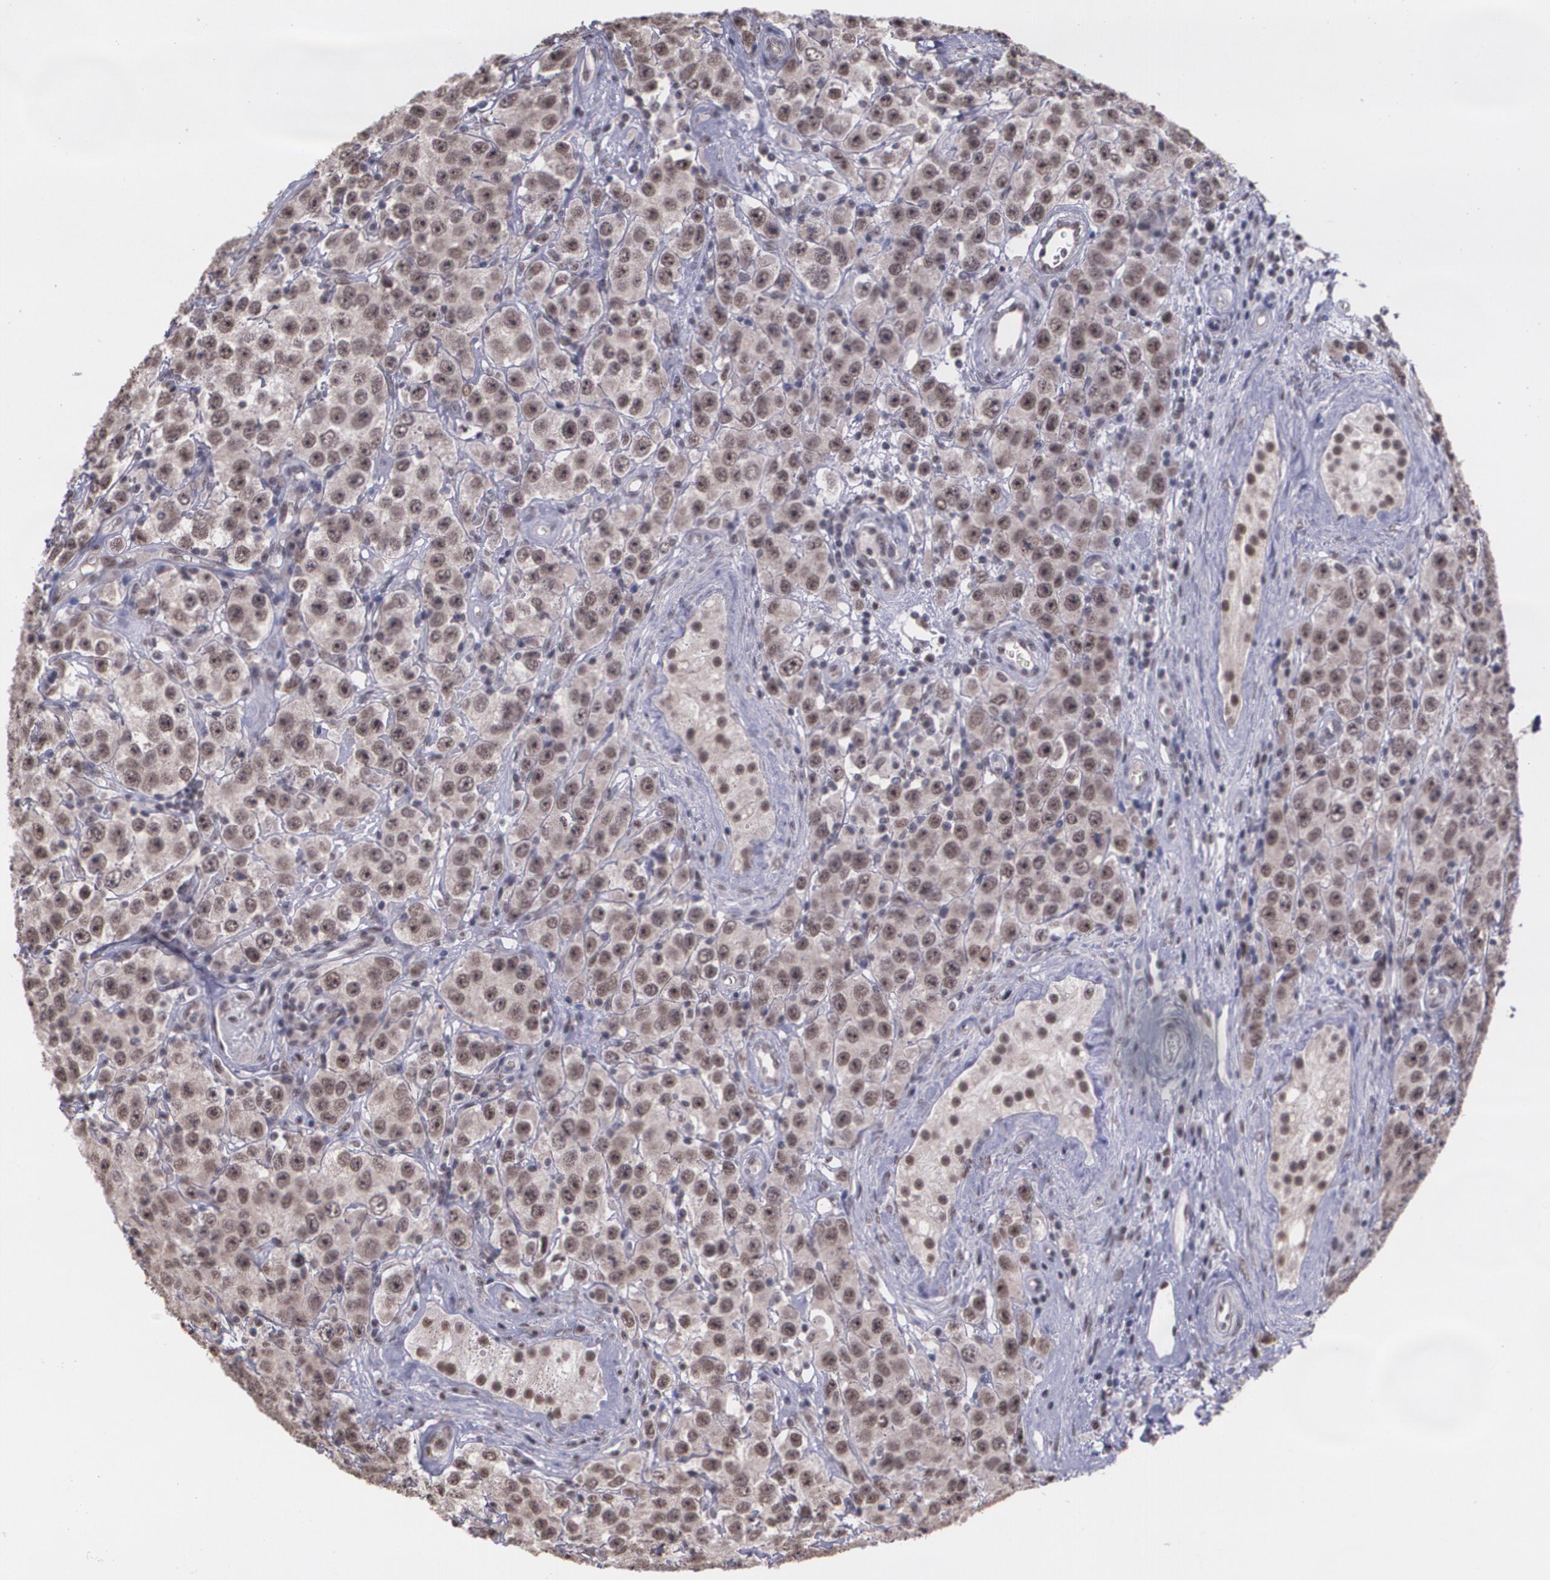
{"staining": {"intensity": "moderate", "quantity": ">75%", "location": "cytoplasmic/membranous,nuclear"}, "tissue": "testis cancer", "cell_type": "Tumor cells", "image_type": "cancer", "snomed": [{"axis": "morphology", "description": "Seminoma, NOS"}, {"axis": "topography", "description": "Testis"}], "caption": "Moderate cytoplasmic/membranous and nuclear positivity for a protein is present in about >75% of tumor cells of testis seminoma using IHC.", "gene": "C6orf15", "patient": {"sex": "male", "age": 52}}